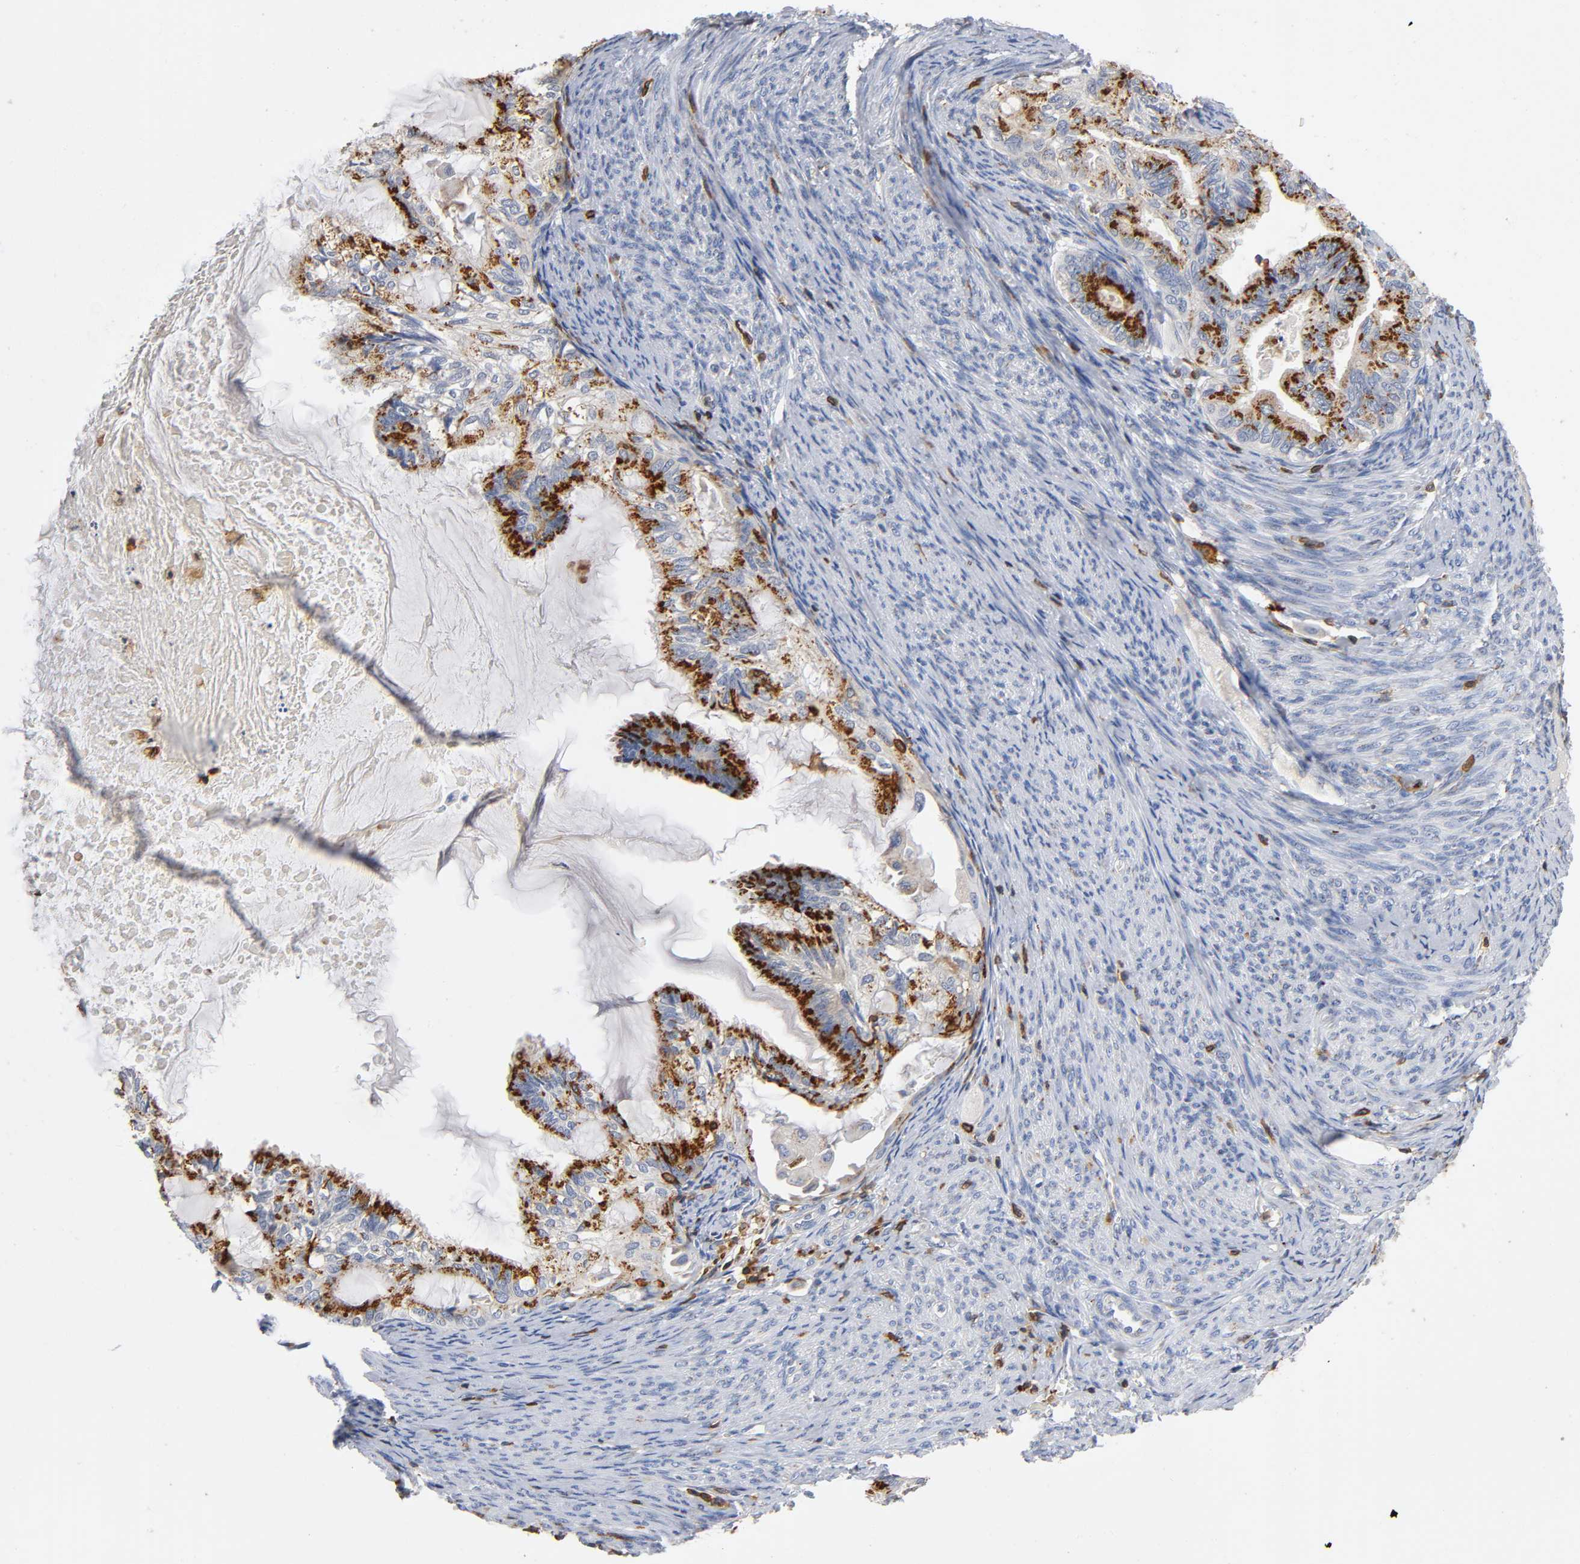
{"staining": {"intensity": "strong", "quantity": ">75%", "location": "cytoplasmic/membranous"}, "tissue": "cervical cancer", "cell_type": "Tumor cells", "image_type": "cancer", "snomed": [{"axis": "morphology", "description": "Normal tissue, NOS"}, {"axis": "morphology", "description": "Adenocarcinoma, NOS"}, {"axis": "topography", "description": "Cervix"}, {"axis": "topography", "description": "Endometrium"}], "caption": "Human cervical adenocarcinoma stained with a protein marker demonstrates strong staining in tumor cells.", "gene": "CAPN10", "patient": {"sex": "female", "age": 86}}